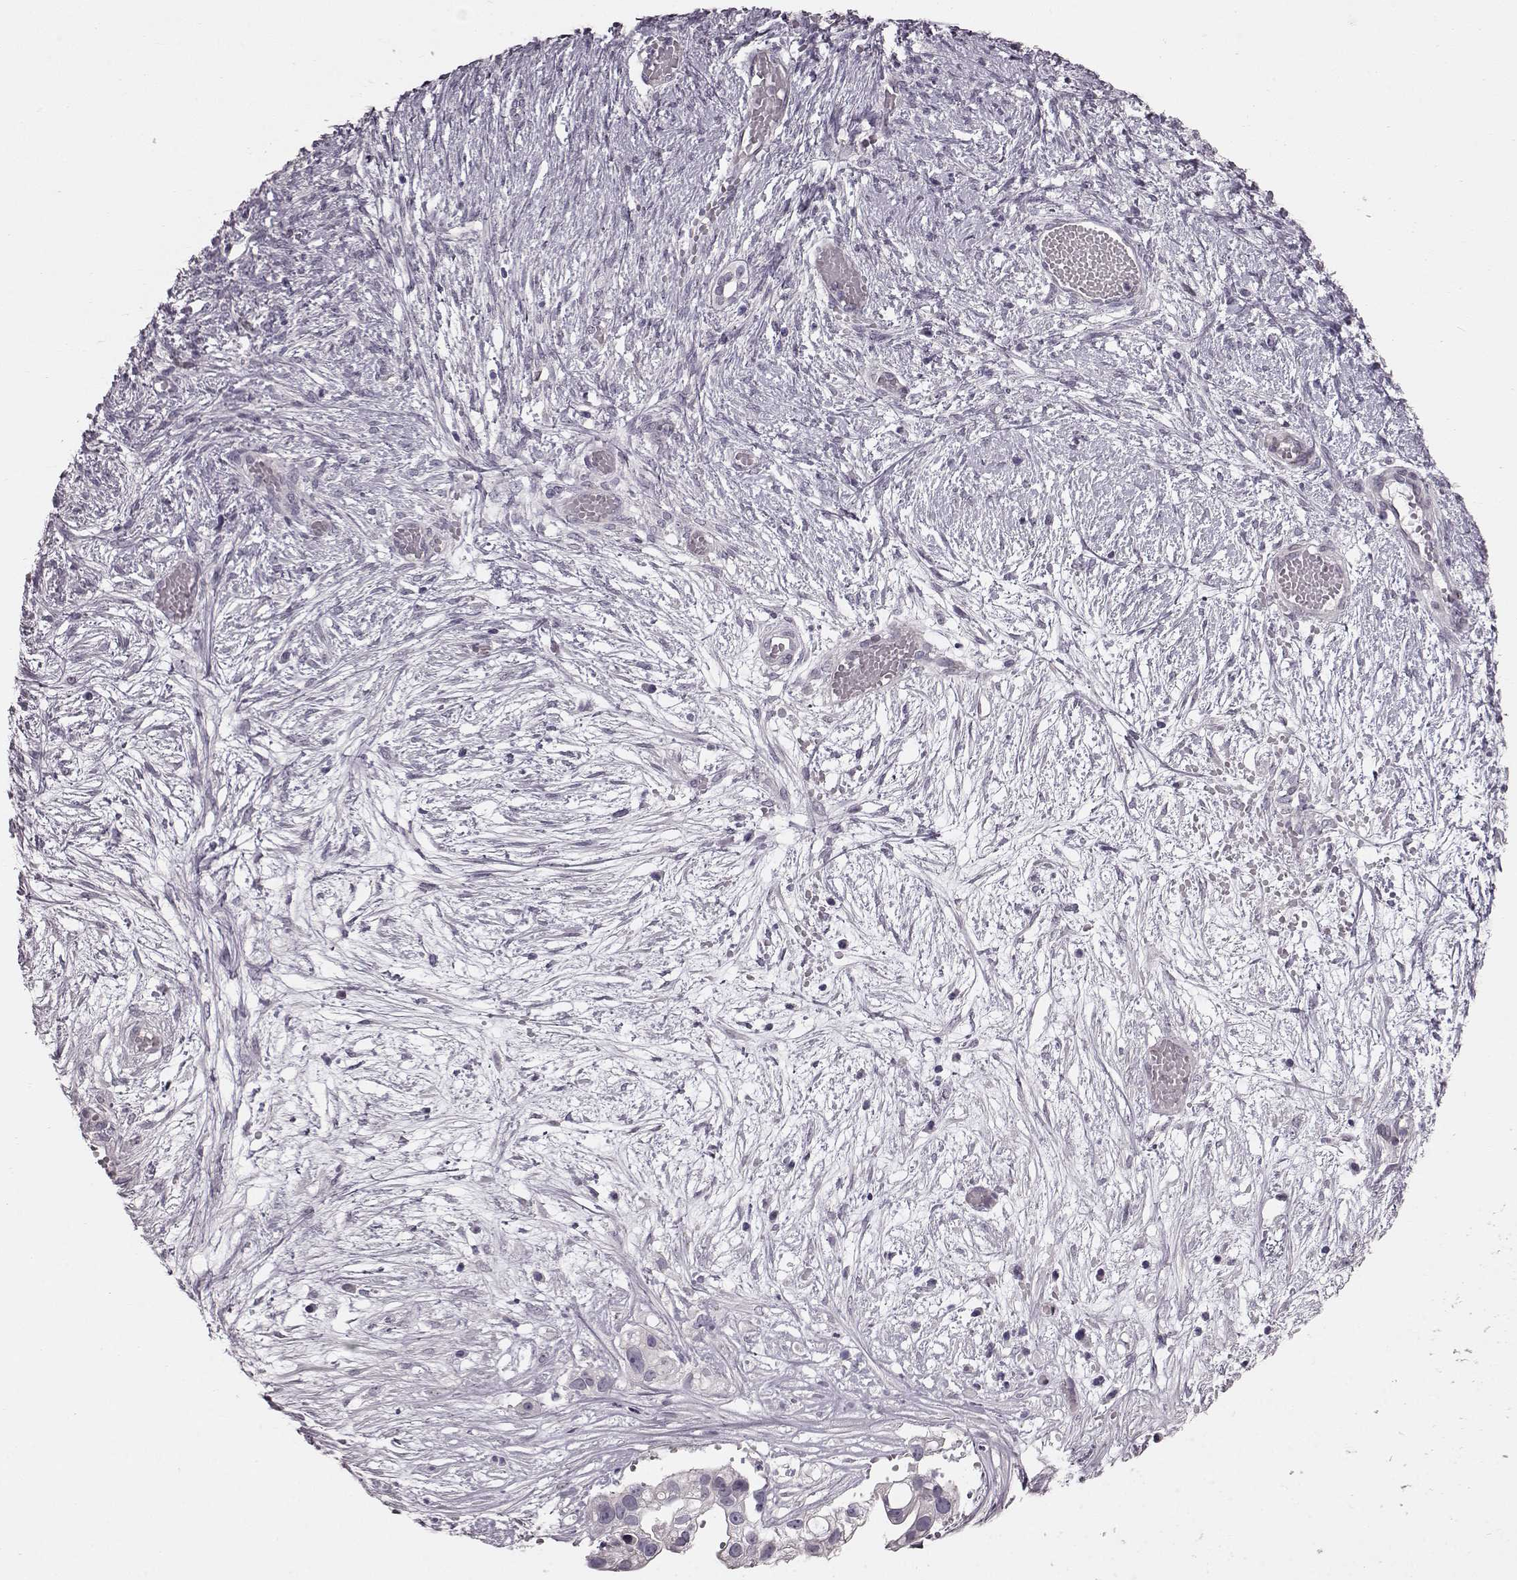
{"staining": {"intensity": "negative", "quantity": "none", "location": "none"}, "tissue": "ovarian cancer", "cell_type": "Tumor cells", "image_type": "cancer", "snomed": [{"axis": "morphology", "description": "Cystadenocarcinoma, serous, NOS"}, {"axis": "topography", "description": "Ovary"}], "caption": "The IHC photomicrograph has no significant positivity in tumor cells of ovarian serous cystadenocarcinoma tissue. The staining is performed using DAB brown chromogen with nuclei counter-stained in using hematoxylin.", "gene": "TCHHL1", "patient": {"sex": "female", "age": 56}}